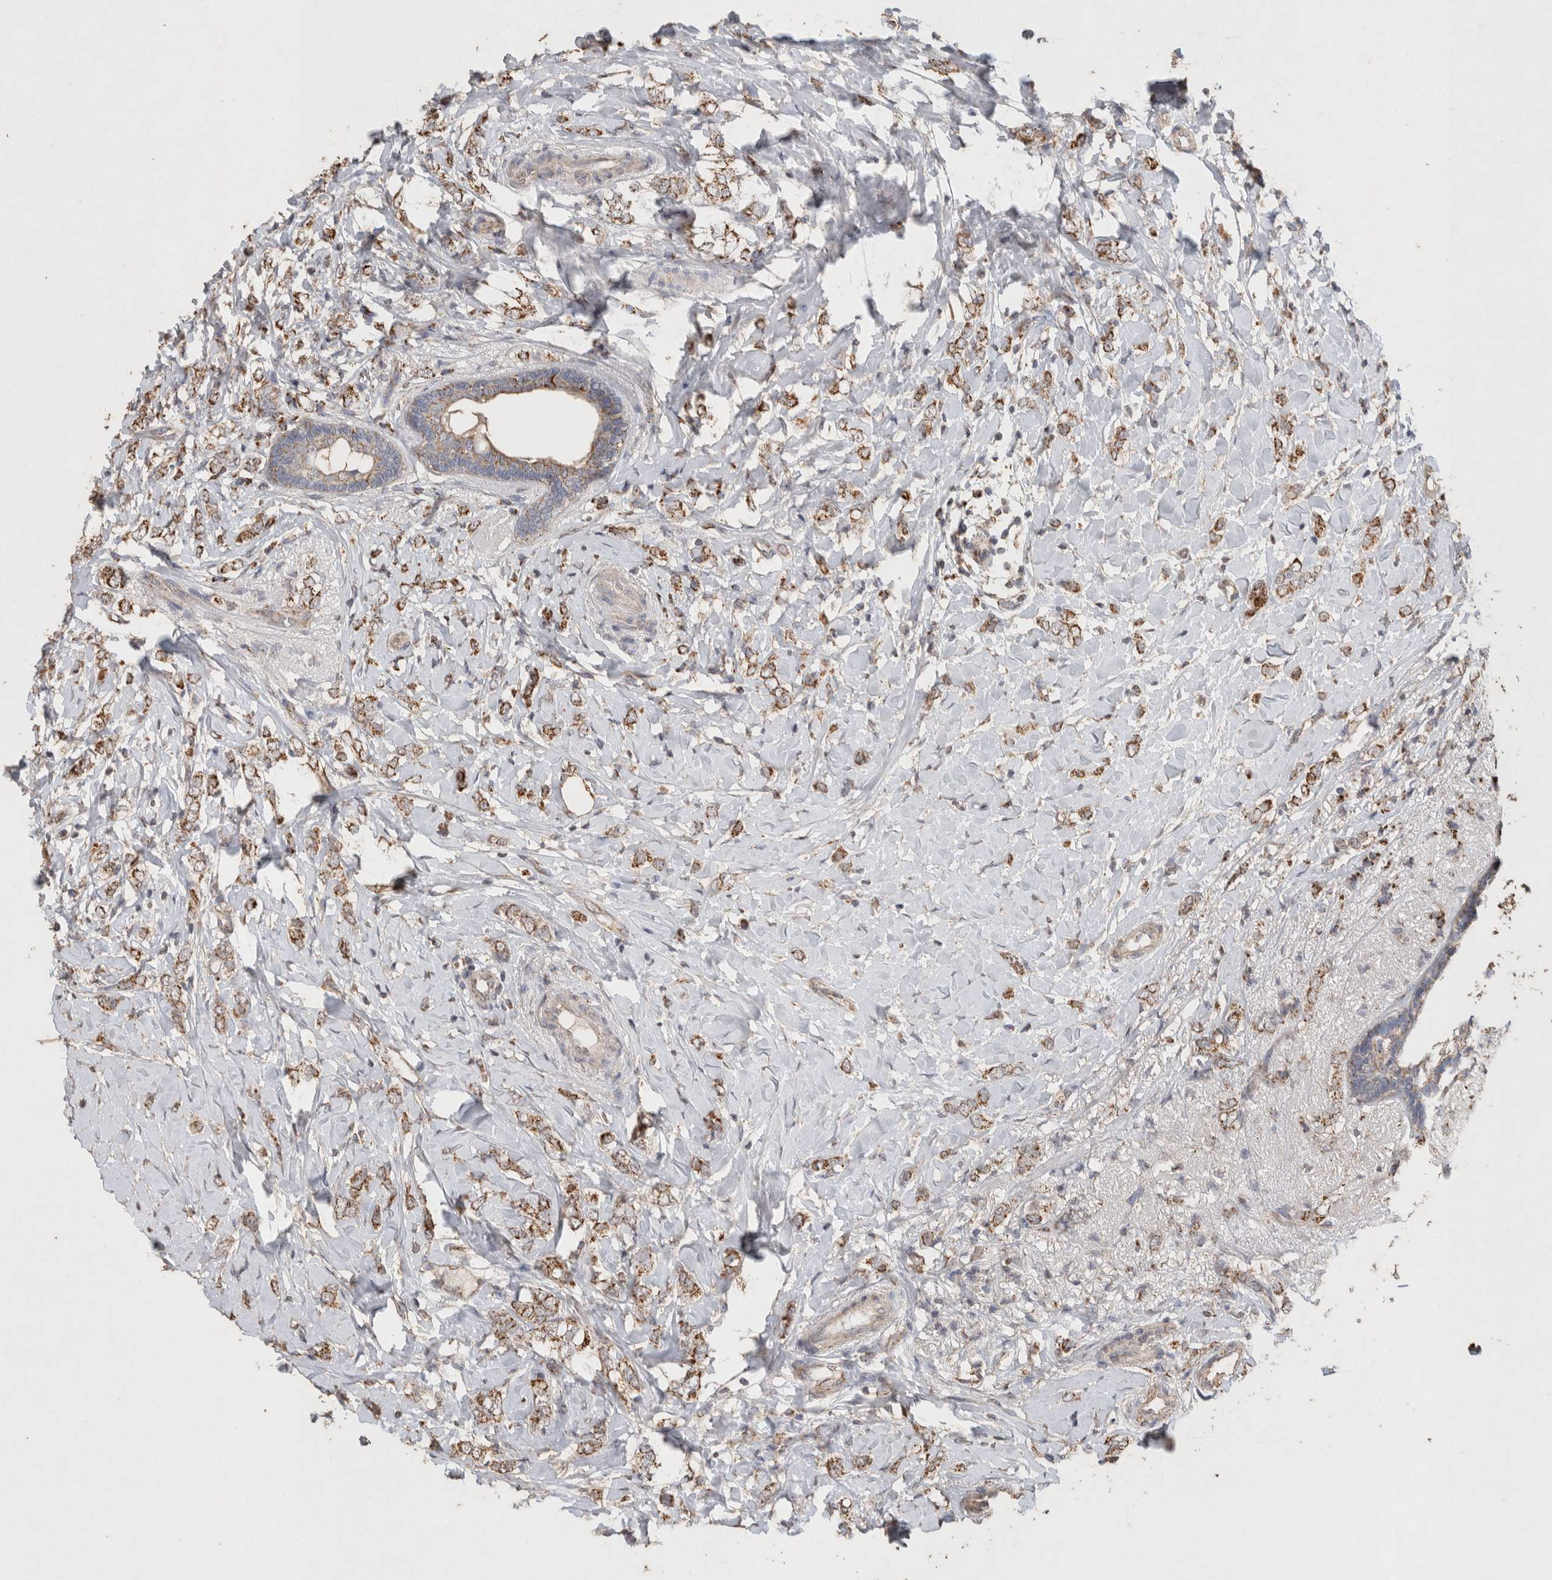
{"staining": {"intensity": "moderate", "quantity": ">75%", "location": "cytoplasmic/membranous"}, "tissue": "breast cancer", "cell_type": "Tumor cells", "image_type": "cancer", "snomed": [{"axis": "morphology", "description": "Normal tissue, NOS"}, {"axis": "morphology", "description": "Lobular carcinoma"}, {"axis": "topography", "description": "Breast"}], "caption": "An IHC histopathology image of tumor tissue is shown. Protein staining in brown highlights moderate cytoplasmic/membranous positivity in breast cancer (lobular carcinoma) within tumor cells. The staining was performed using DAB (3,3'-diaminobenzidine) to visualize the protein expression in brown, while the nuclei were stained in blue with hematoxylin (Magnification: 20x).", "gene": "ACADM", "patient": {"sex": "female", "age": 47}}